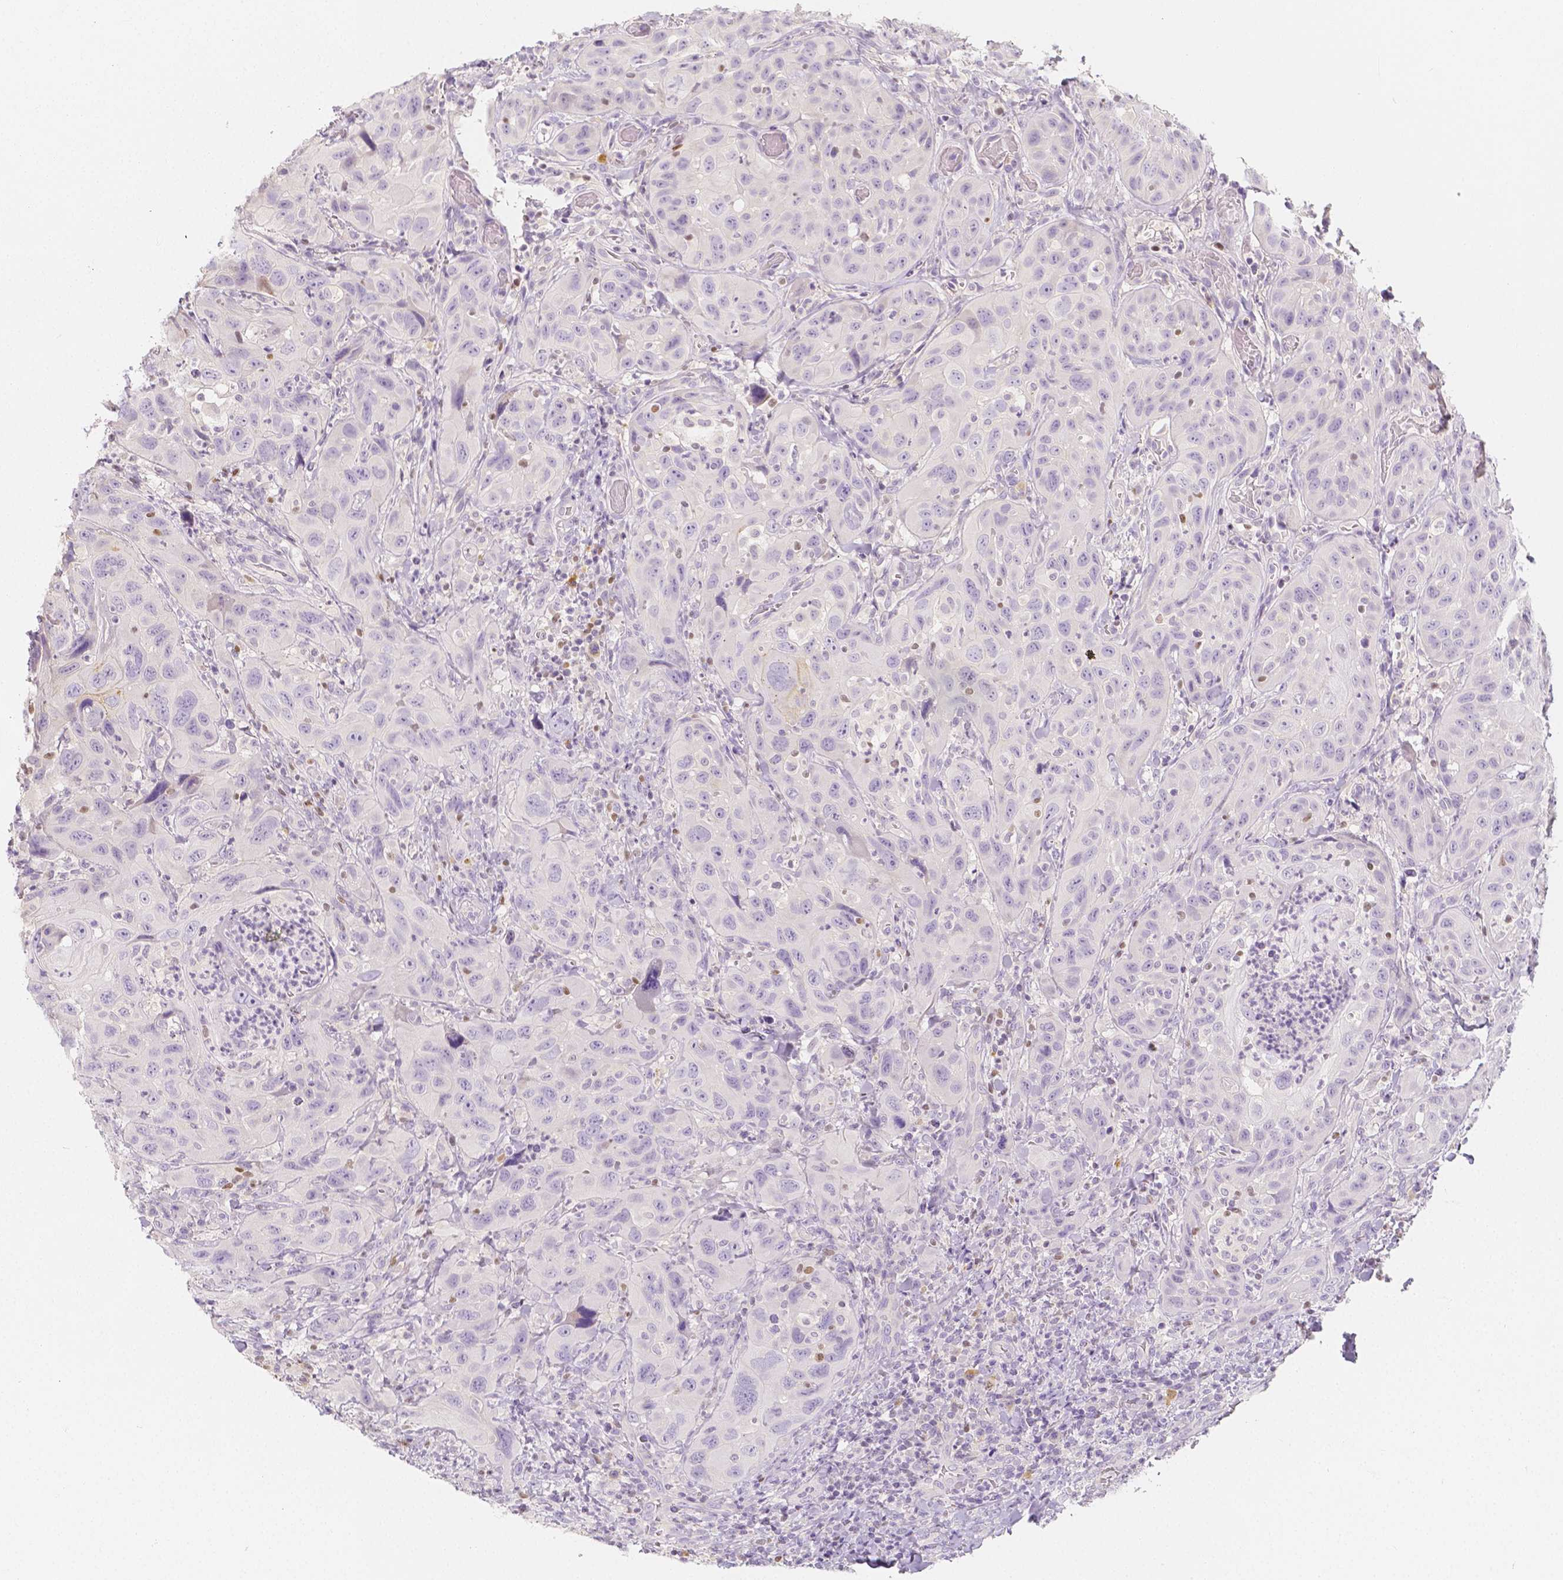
{"staining": {"intensity": "negative", "quantity": "none", "location": "none"}, "tissue": "head and neck cancer", "cell_type": "Tumor cells", "image_type": "cancer", "snomed": [{"axis": "morphology", "description": "Normal tissue, NOS"}, {"axis": "morphology", "description": "Squamous cell carcinoma, NOS"}, {"axis": "topography", "description": "Oral tissue"}, {"axis": "topography", "description": "Tounge, NOS"}, {"axis": "topography", "description": "Head-Neck"}], "caption": "Tumor cells are negative for brown protein staining in head and neck cancer.", "gene": "BATF", "patient": {"sex": "male", "age": 62}}